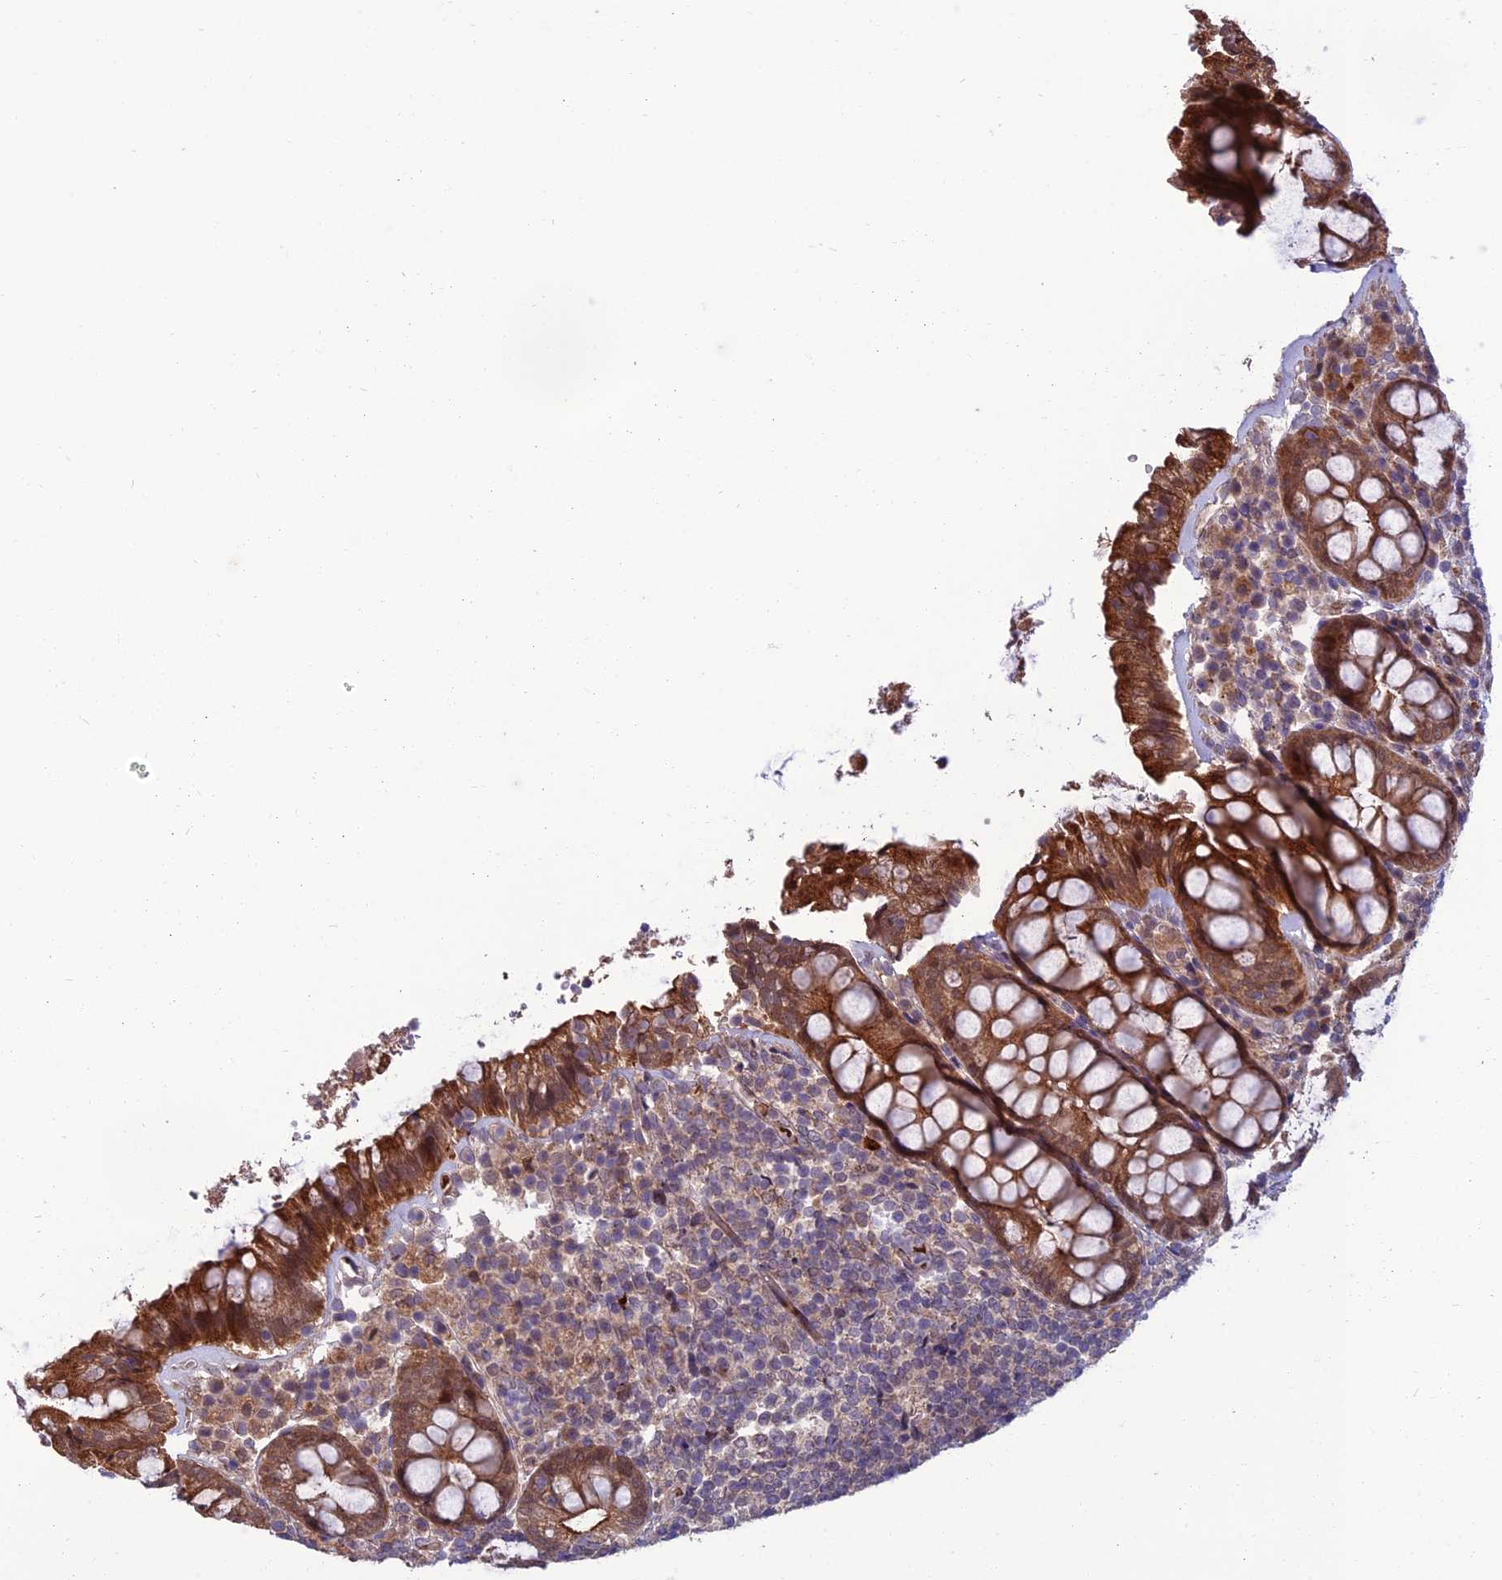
{"staining": {"intensity": "moderate", "quantity": ">75%", "location": "cytoplasmic/membranous,nuclear"}, "tissue": "rectum", "cell_type": "Glandular cells", "image_type": "normal", "snomed": [{"axis": "morphology", "description": "Normal tissue, NOS"}, {"axis": "topography", "description": "Rectum"}], "caption": "A brown stain highlights moderate cytoplasmic/membranous,nuclear expression of a protein in glandular cells of benign rectum.", "gene": "GIPC1", "patient": {"sex": "male", "age": 83}}